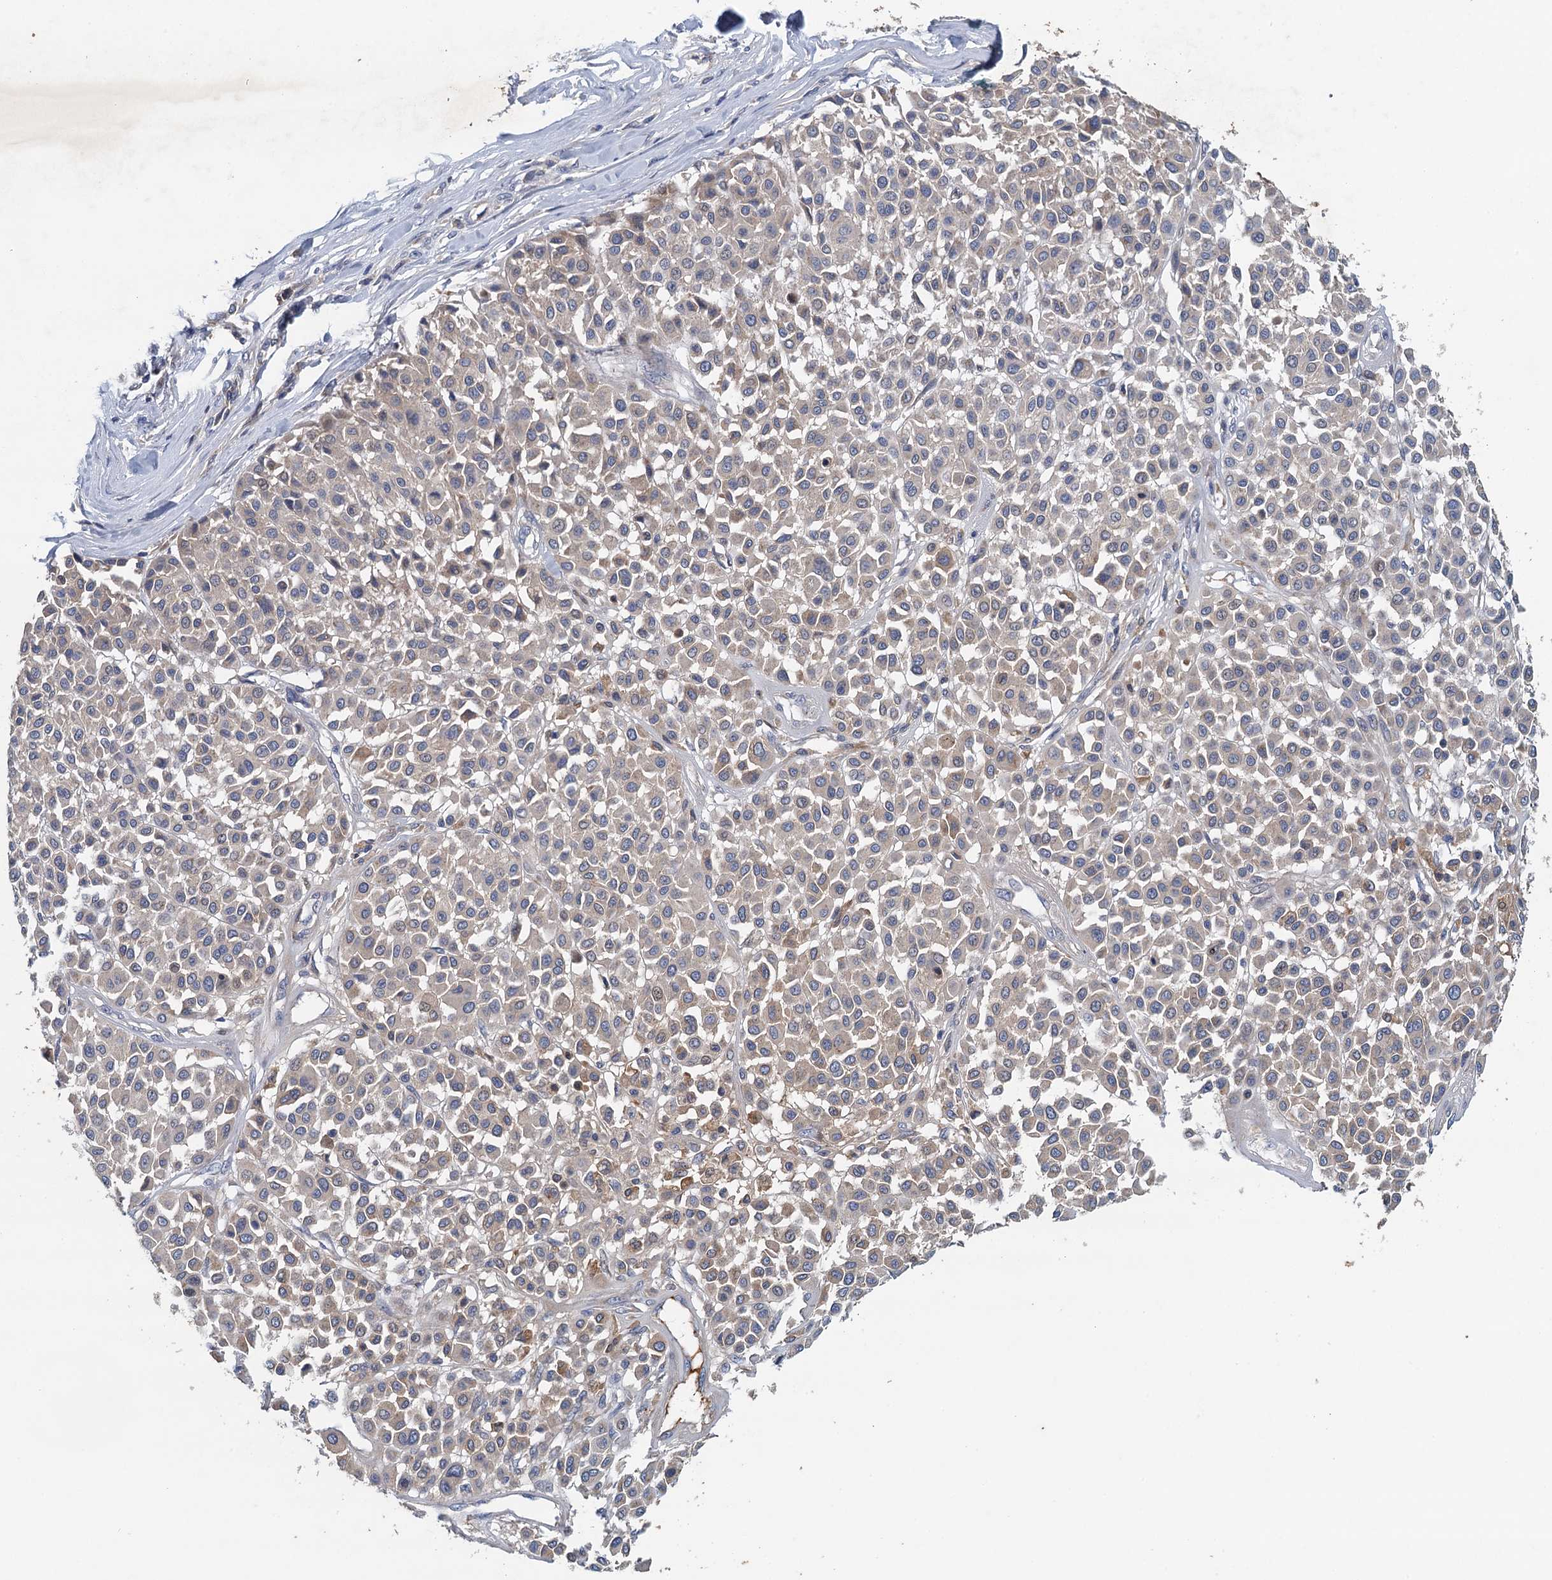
{"staining": {"intensity": "weak", "quantity": "<25%", "location": "cytoplasmic/membranous"}, "tissue": "melanoma", "cell_type": "Tumor cells", "image_type": "cancer", "snomed": [{"axis": "morphology", "description": "Malignant melanoma, Metastatic site"}, {"axis": "topography", "description": "Soft tissue"}], "caption": "The micrograph reveals no significant expression in tumor cells of melanoma.", "gene": "TPCN1", "patient": {"sex": "male", "age": 41}}